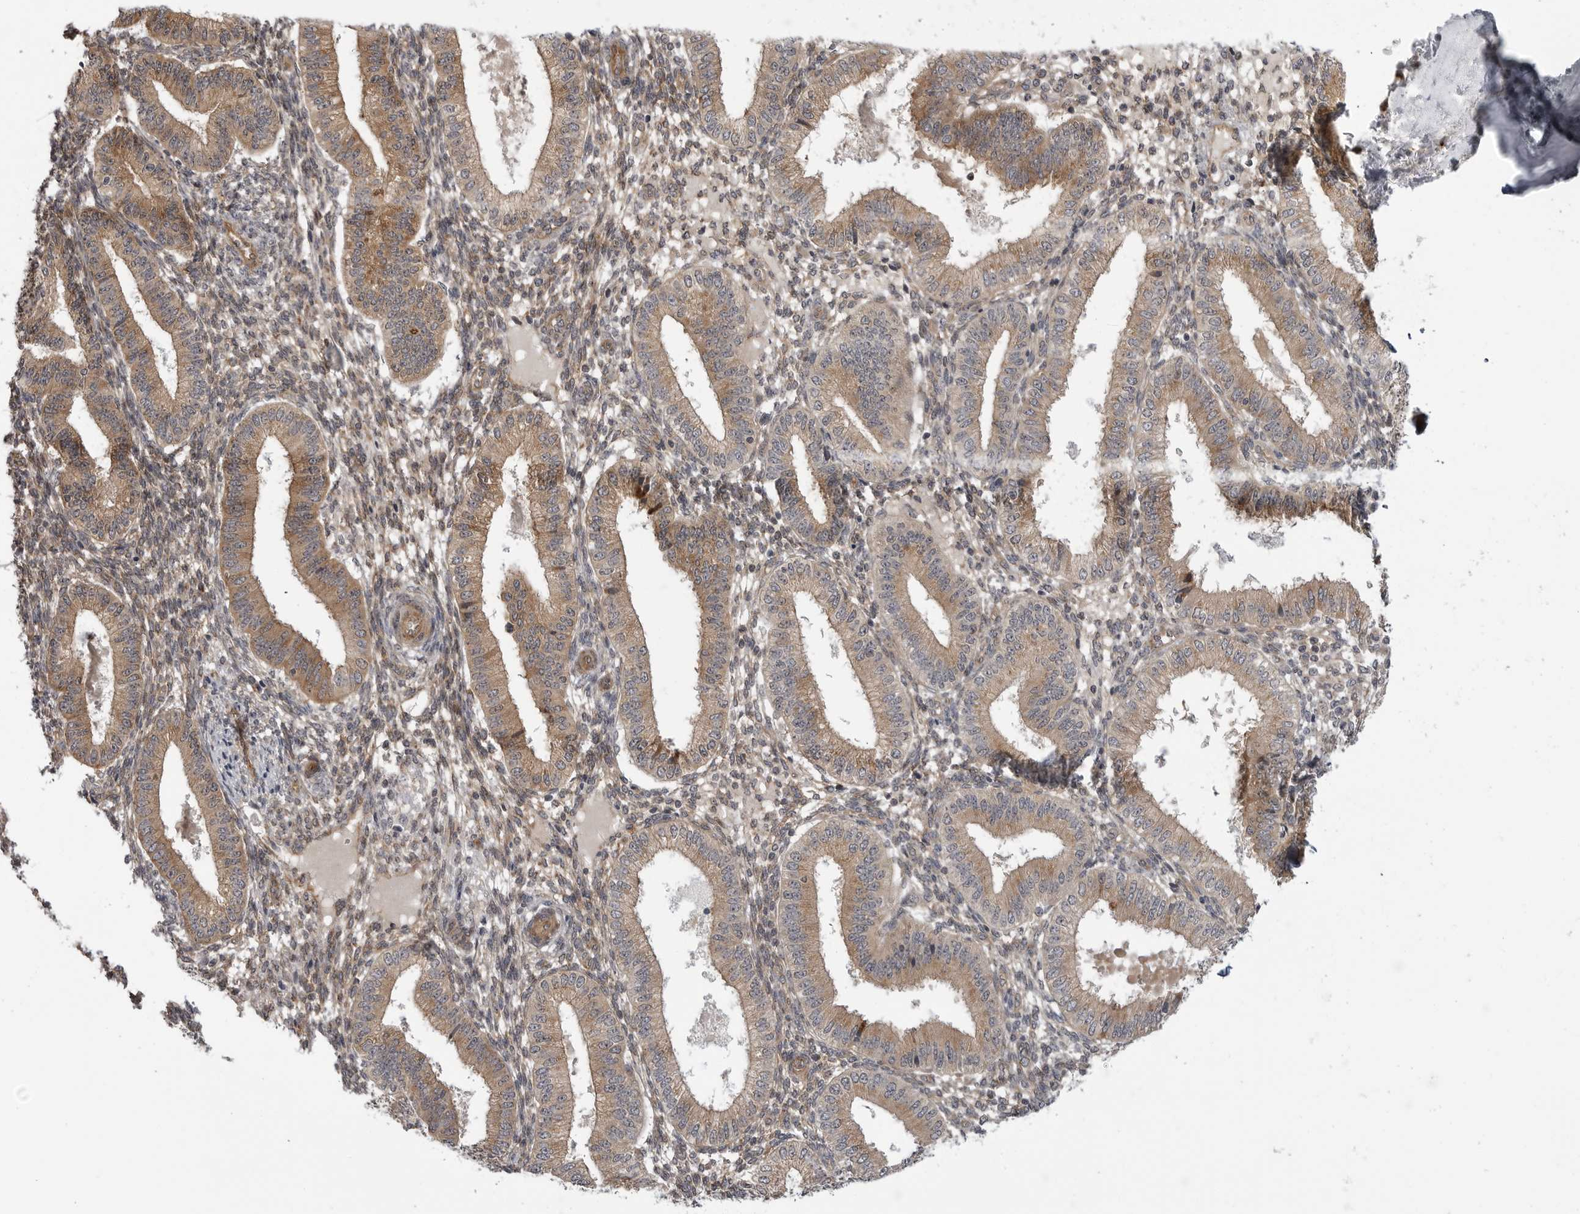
{"staining": {"intensity": "moderate", "quantity": "25%-75%", "location": "cytoplasmic/membranous"}, "tissue": "endometrium", "cell_type": "Cells in endometrial stroma", "image_type": "normal", "snomed": [{"axis": "morphology", "description": "Normal tissue, NOS"}, {"axis": "topography", "description": "Endometrium"}], "caption": "The immunohistochemical stain highlights moderate cytoplasmic/membranous staining in cells in endometrial stroma of normal endometrium. (DAB IHC with brightfield microscopy, high magnification).", "gene": "LRRC45", "patient": {"sex": "female", "age": 39}}